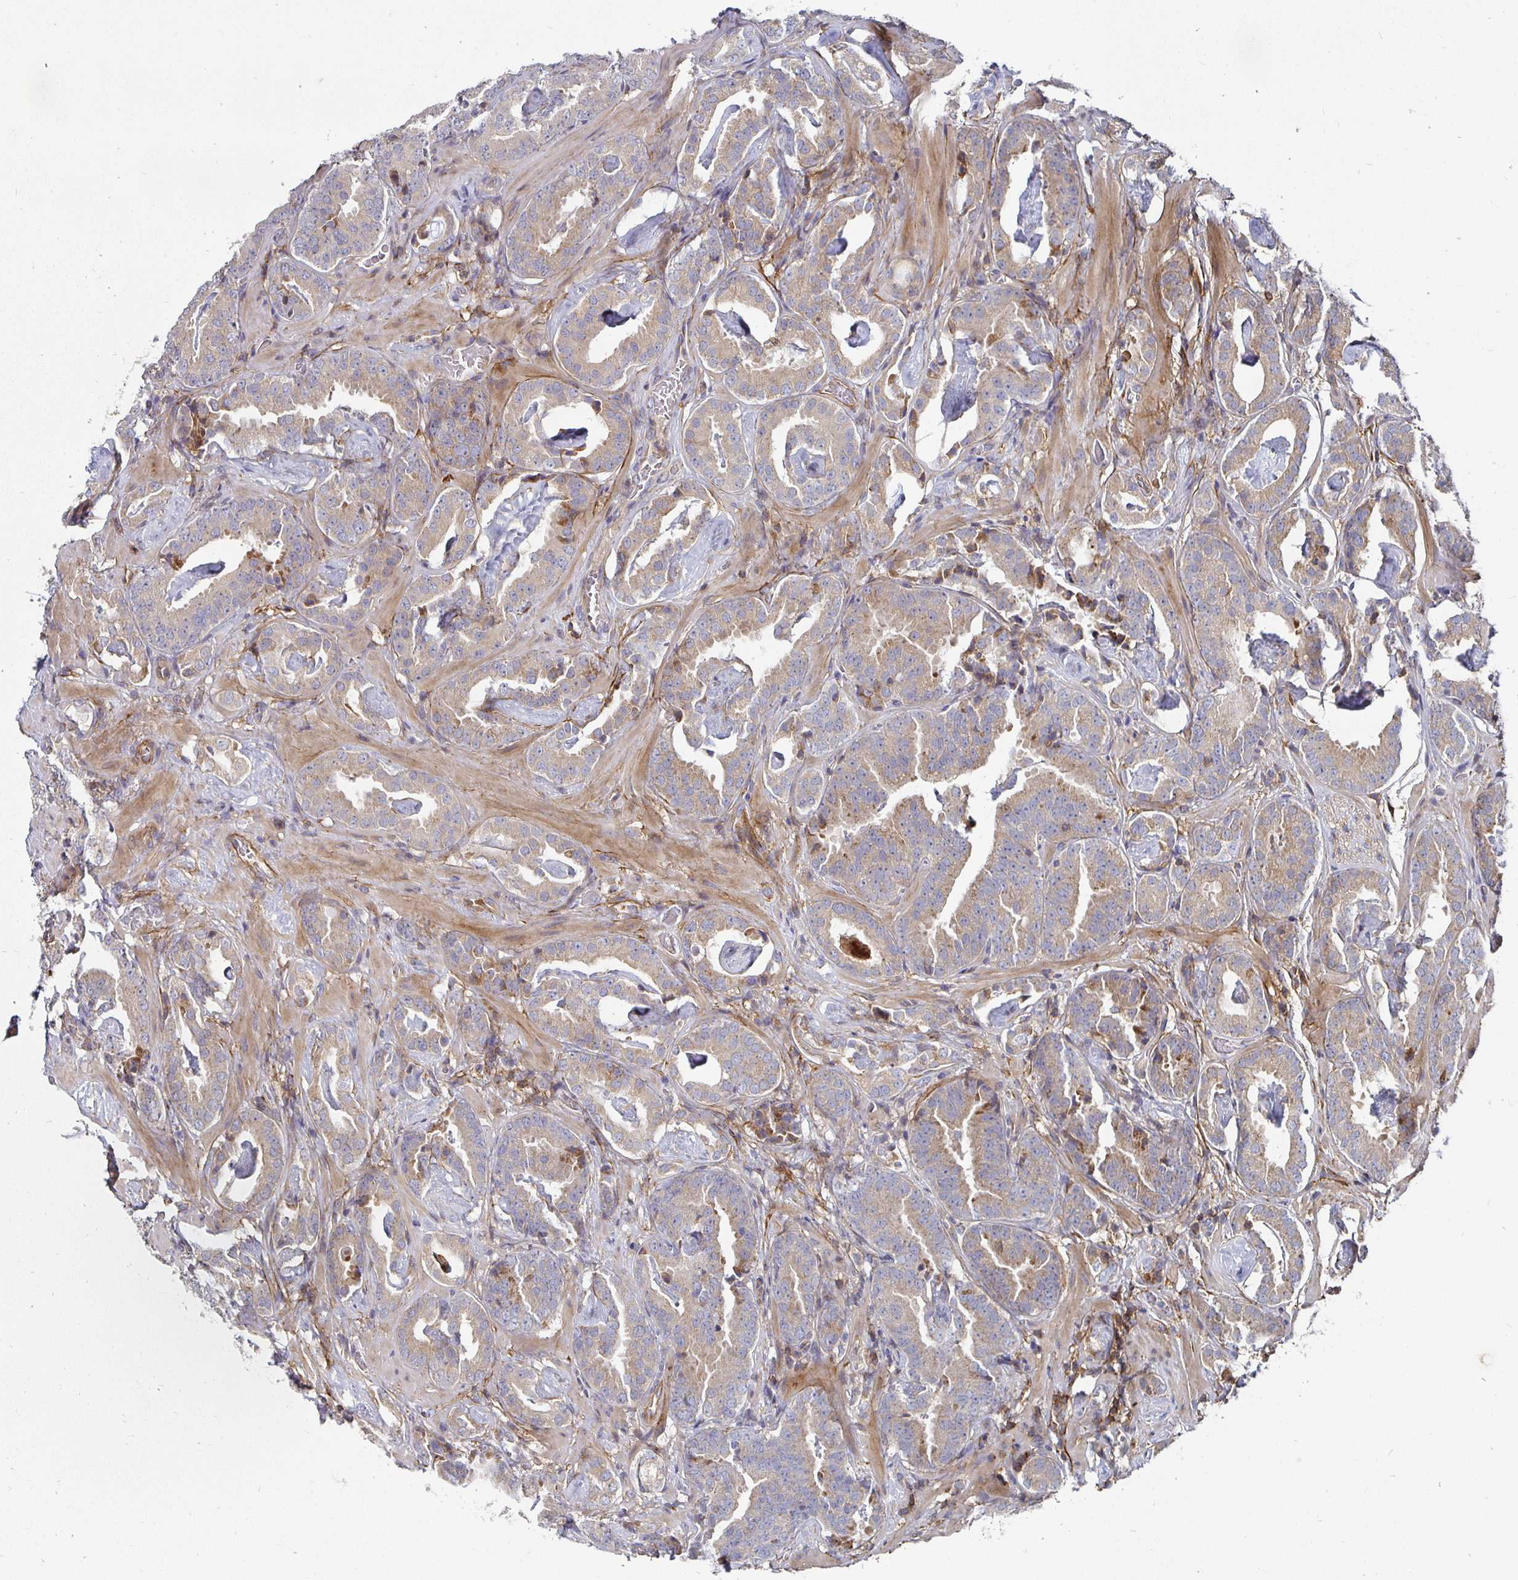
{"staining": {"intensity": "weak", "quantity": ">75%", "location": "cytoplasmic/membranous"}, "tissue": "prostate cancer", "cell_type": "Tumor cells", "image_type": "cancer", "snomed": [{"axis": "morphology", "description": "Adenocarcinoma, Low grade"}, {"axis": "topography", "description": "Prostate"}], "caption": "This photomicrograph shows IHC staining of low-grade adenocarcinoma (prostate), with low weak cytoplasmic/membranous staining in about >75% of tumor cells.", "gene": "GJA4", "patient": {"sex": "male", "age": 62}}